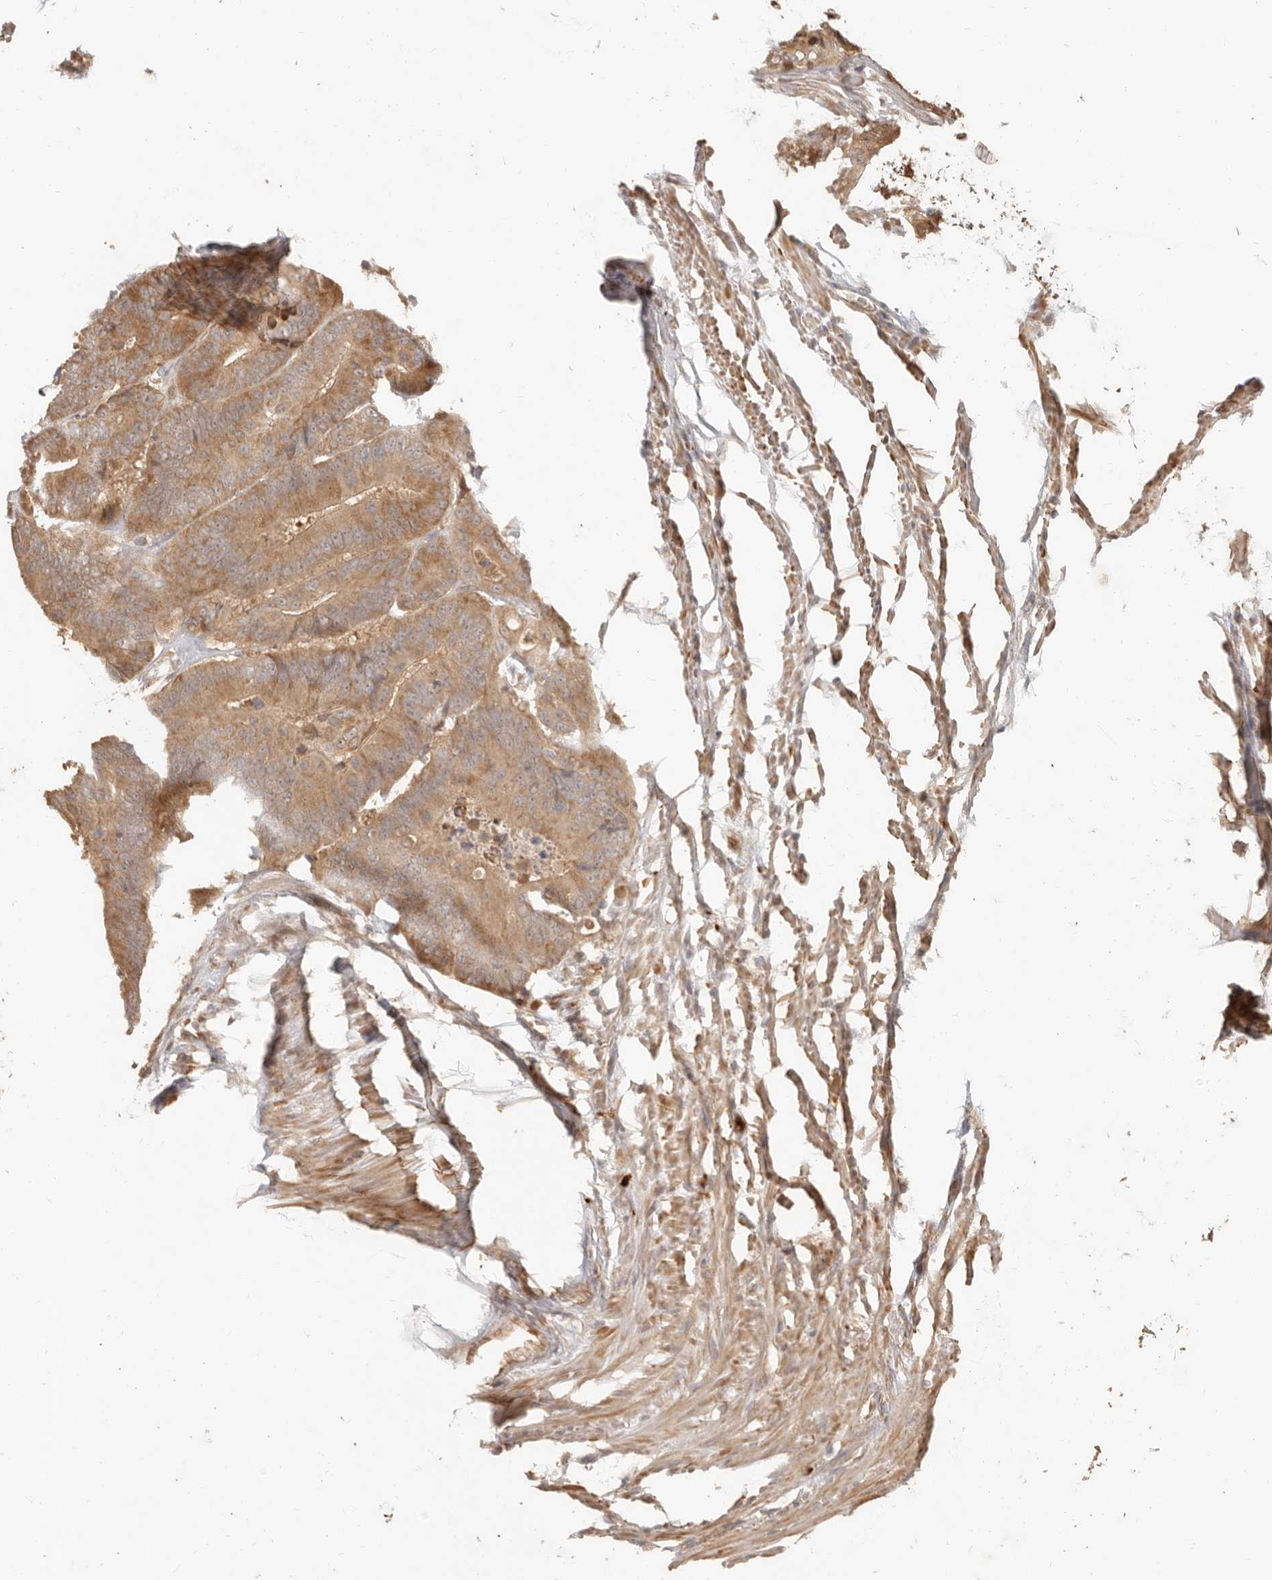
{"staining": {"intensity": "moderate", "quantity": ">75%", "location": "cytoplasmic/membranous"}, "tissue": "colorectal cancer", "cell_type": "Tumor cells", "image_type": "cancer", "snomed": [{"axis": "morphology", "description": "Adenocarcinoma, NOS"}, {"axis": "topography", "description": "Colon"}], "caption": "Immunohistochemical staining of adenocarcinoma (colorectal) exhibits moderate cytoplasmic/membranous protein positivity in approximately >75% of tumor cells. (brown staining indicates protein expression, while blue staining denotes nuclei).", "gene": "MTFR2", "patient": {"sex": "male", "age": 83}}